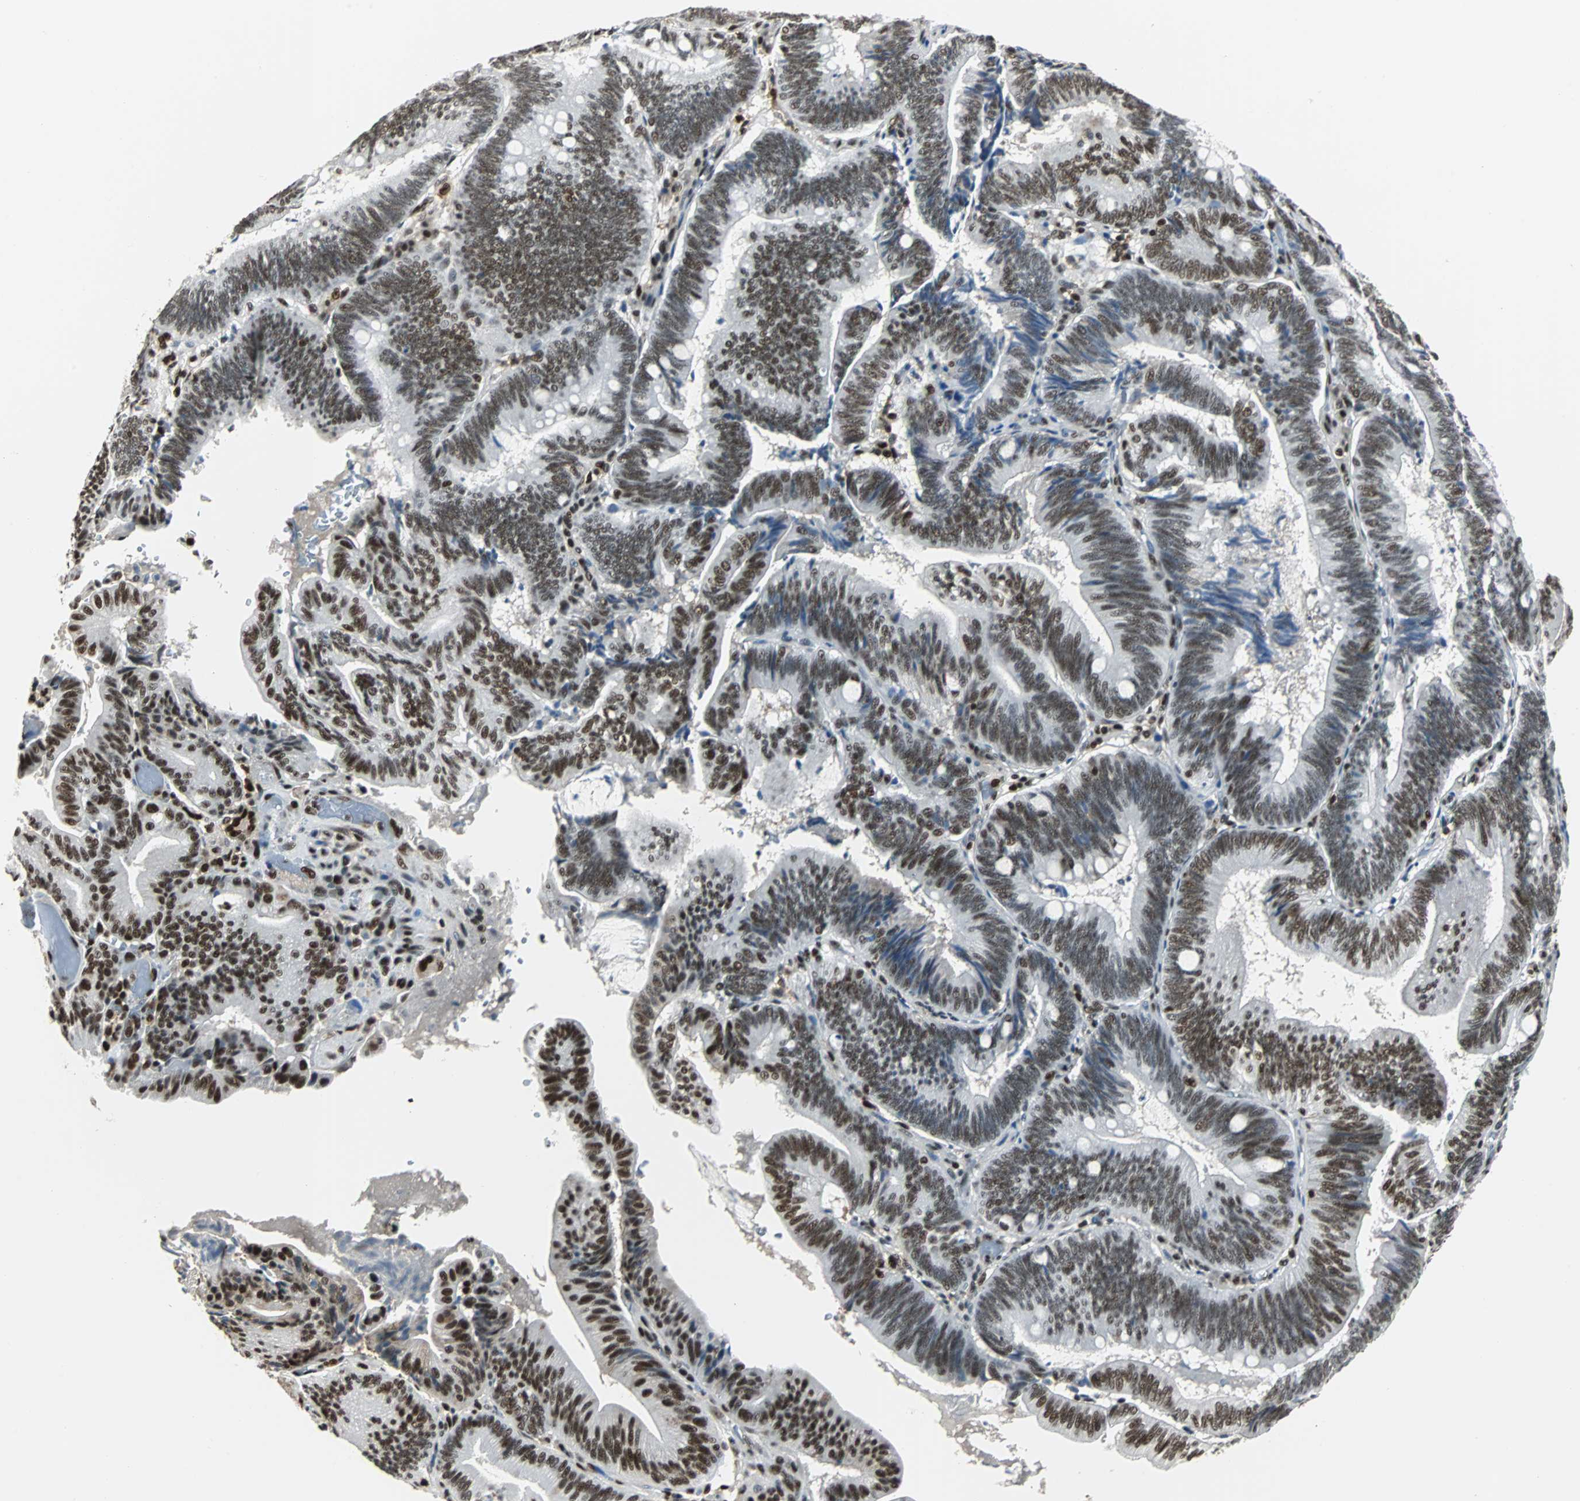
{"staining": {"intensity": "strong", "quantity": ">75%", "location": "nuclear"}, "tissue": "pancreatic cancer", "cell_type": "Tumor cells", "image_type": "cancer", "snomed": [{"axis": "morphology", "description": "Adenocarcinoma, NOS"}, {"axis": "topography", "description": "Pancreas"}], "caption": "IHC of human pancreatic cancer (adenocarcinoma) shows high levels of strong nuclear staining in approximately >75% of tumor cells.", "gene": "XRCC4", "patient": {"sex": "male", "age": 82}}